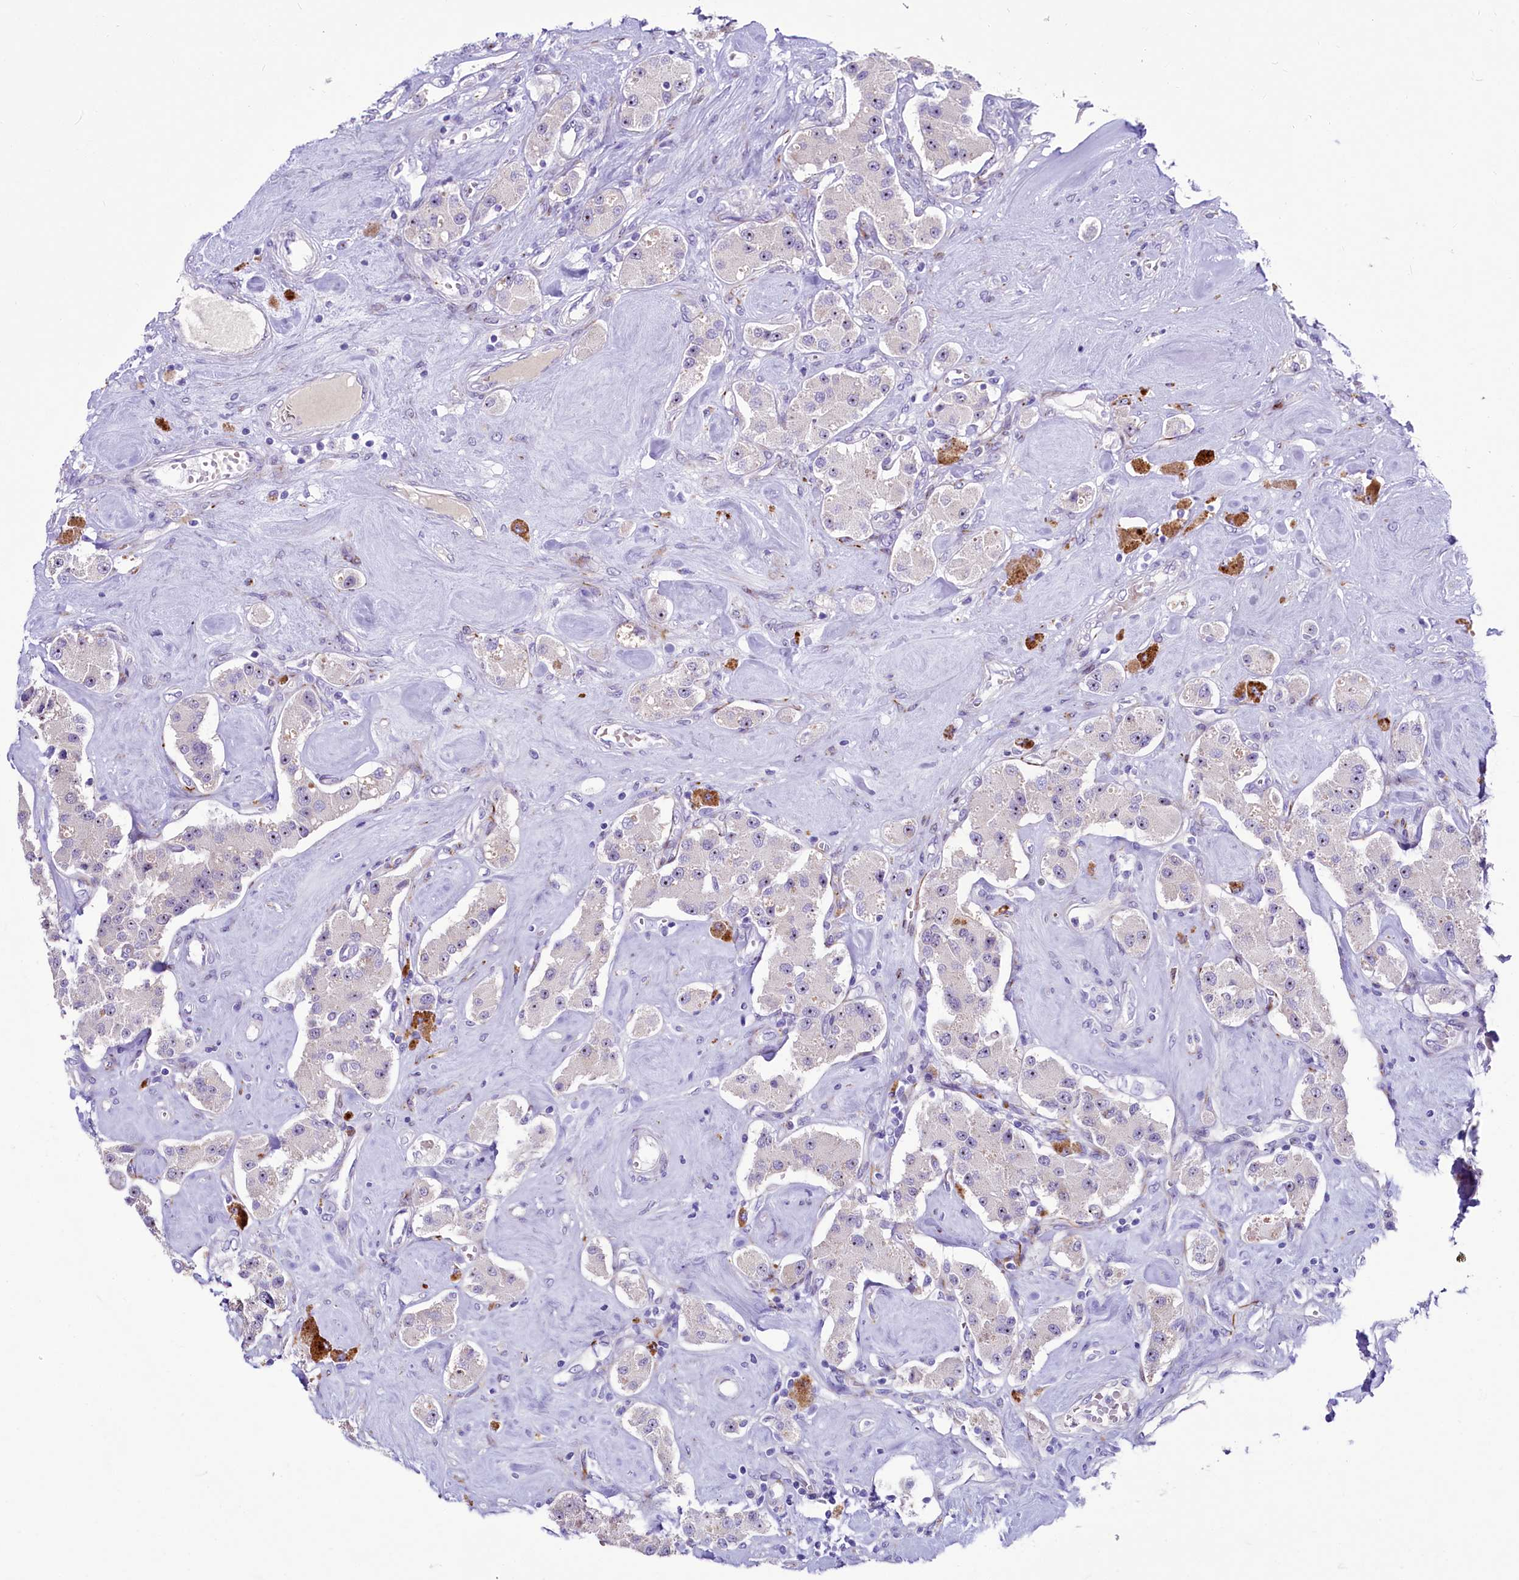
{"staining": {"intensity": "moderate", "quantity": "<25%", "location": "nuclear"}, "tissue": "carcinoid", "cell_type": "Tumor cells", "image_type": "cancer", "snomed": [{"axis": "morphology", "description": "Carcinoid, malignant, NOS"}, {"axis": "topography", "description": "Pancreas"}], "caption": "This image exhibits malignant carcinoid stained with immunohistochemistry to label a protein in brown. The nuclear of tumor cells show moderate positivity for the protein. Nuclei are counter-stained blue.", "gene": "SH3TC2", "patient": {"sex": "male", "age": 41}}